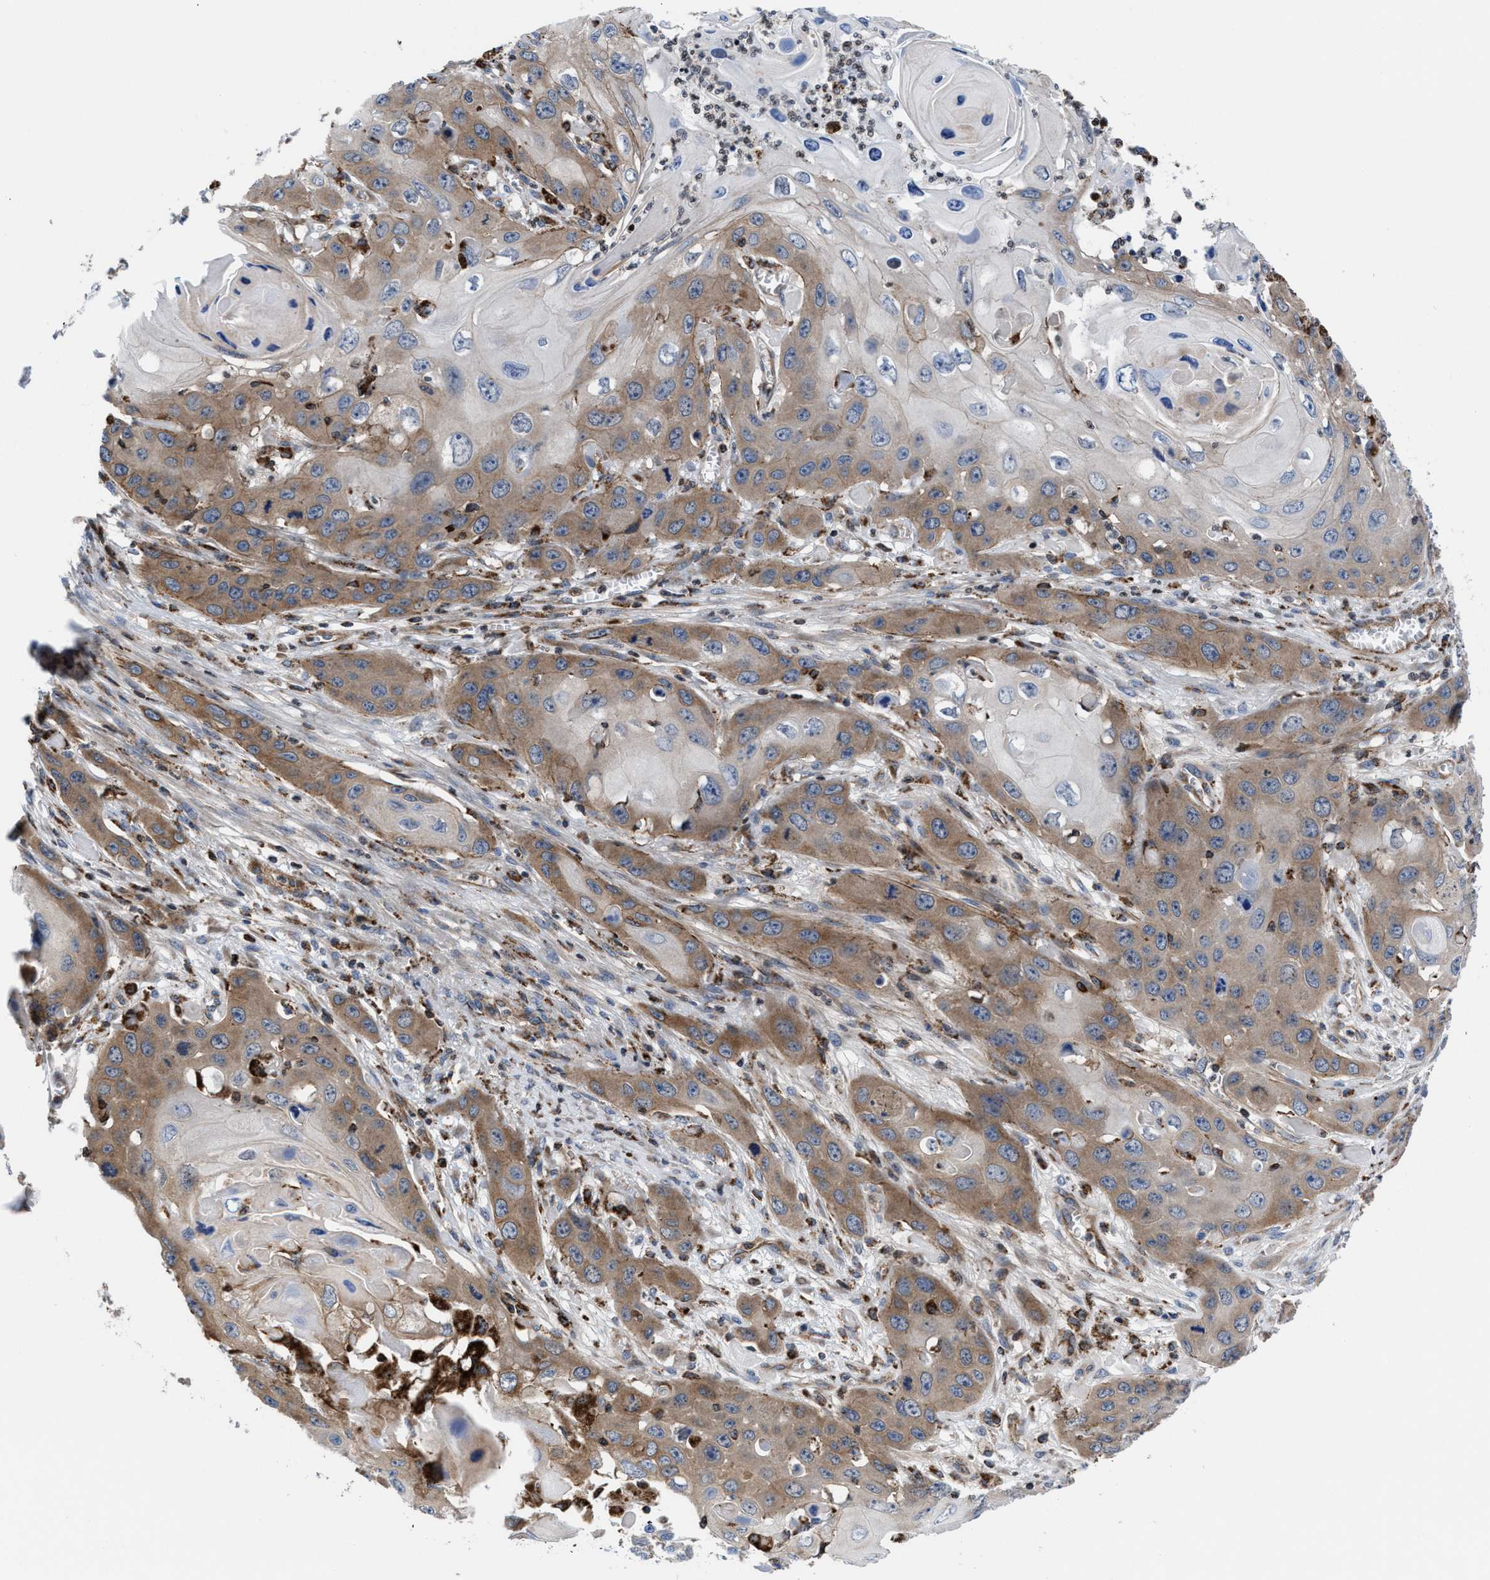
{"staining": {"intensity": "moderate", "quantity": "25%-75%", "location": "cytoplasmic/membranous"}, "tissue": "skin cancer", "cell_type": "Tumor cells", "image_type": "cancer", "snomed": [{"axis": "morphology", "description": "Squamous cell carcinoma, NOS"}, {"axis": "topography", "description": "Skin"}], "caption": "Tumor cells show medium levels of moderate cytoplasmic/membranous staining in about 25%-75% of cells in human skin cancer (squamous cell carcinoma).", "gene": "PRR15L", "patient": {"sex": "male", "age": 55}}